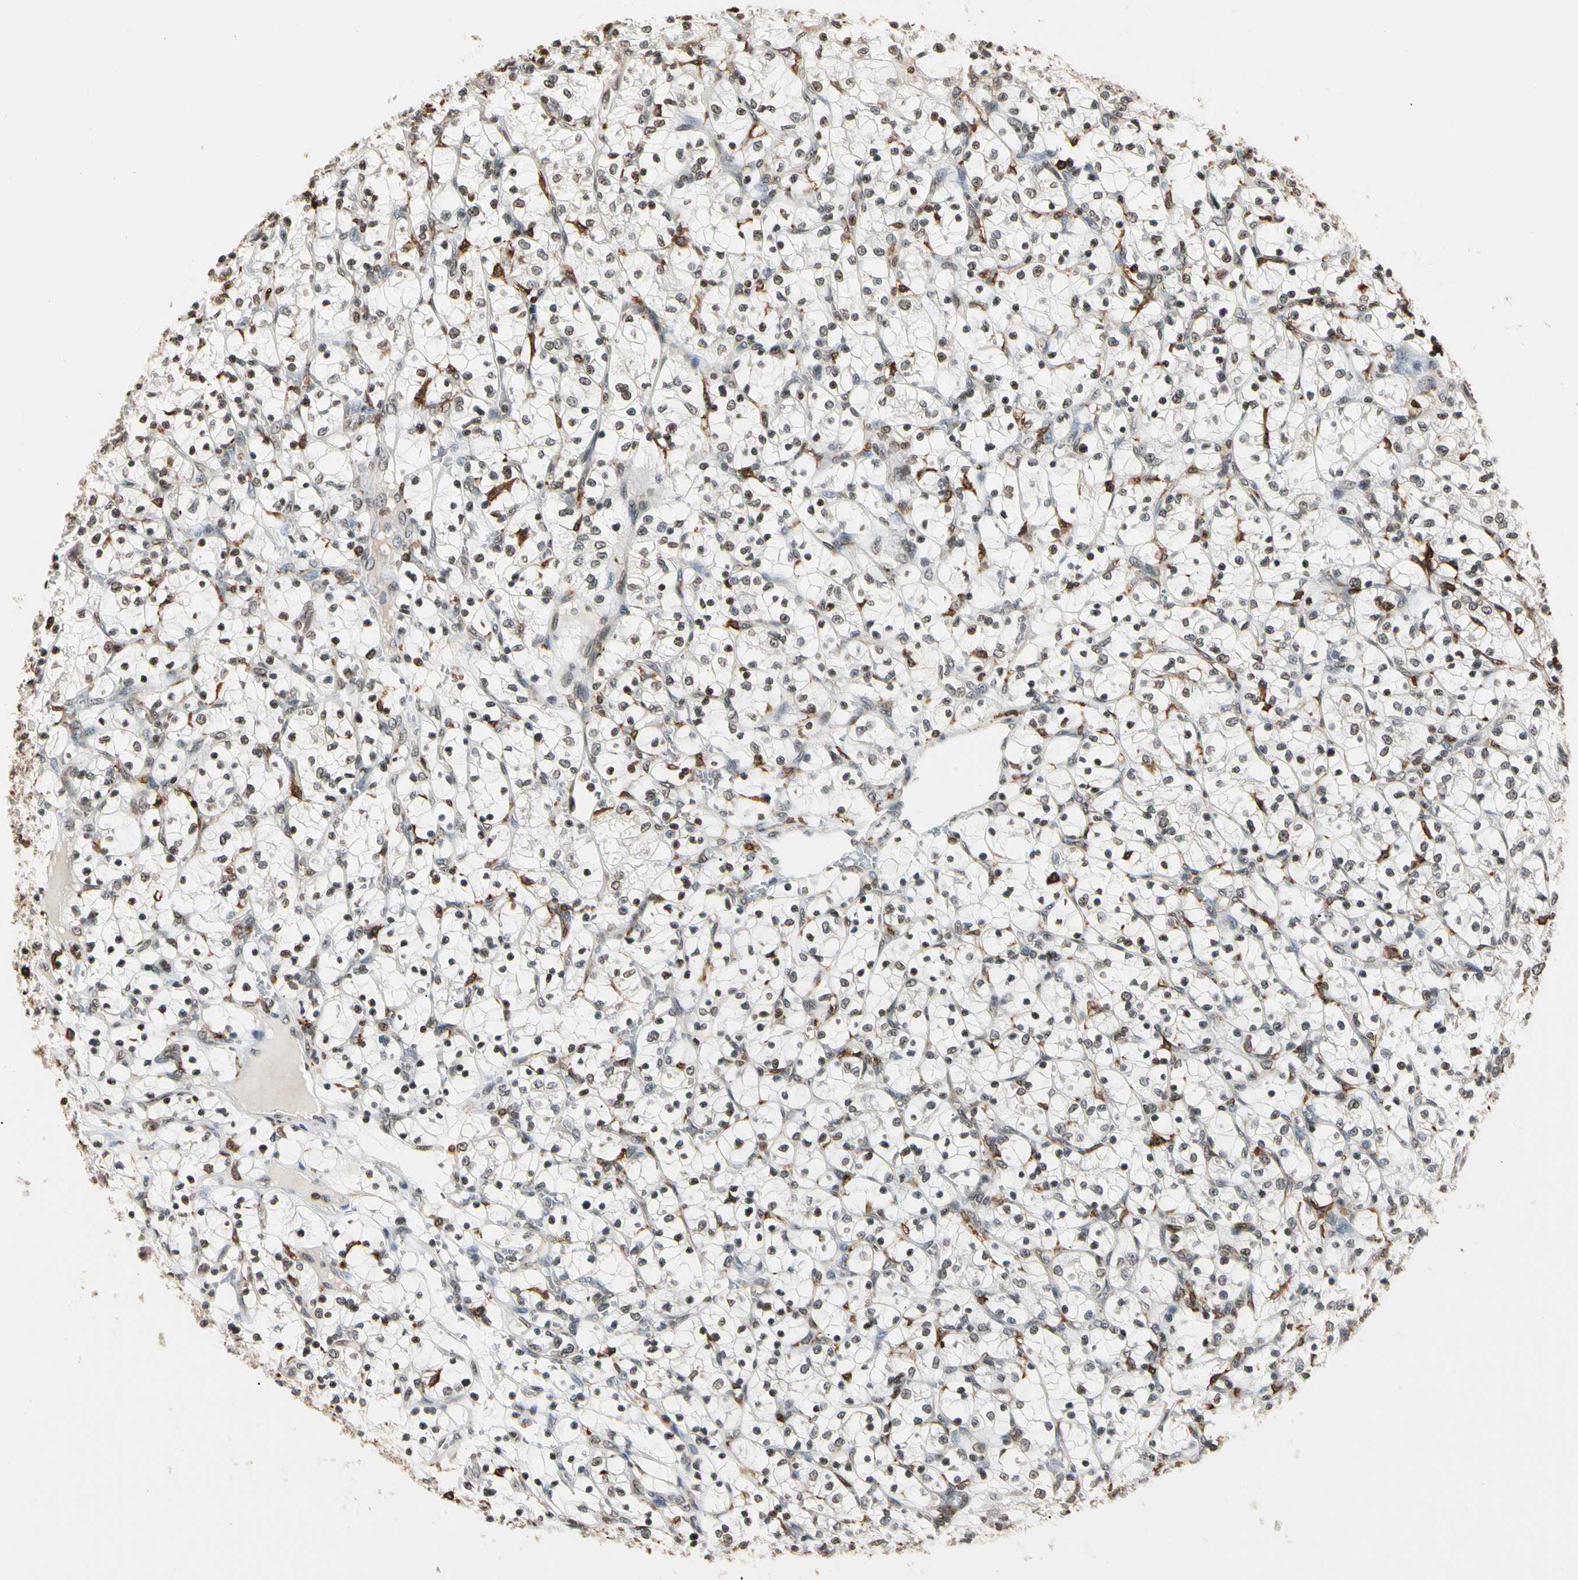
{"staining": {"intensity": "weak", "quantity": ">75%", "location": "nuclear"}, "tissue": "renal cancer", "cell_type": "Tumor cells", "image_type": "cancer", "snomed": [{"axis": "morphology", "description": "Adenocarcinoma, NOS"}, {"axis": "topography", "description": "Kidney"}], "caption": "There is low levels of weak nuclear staining in tumor cells of adenocarcinoma (renal), as demonstrated by immunohistochemical staining (brown color).", "gene": "FER", "patient": {"sex": "female", "age": 69}}